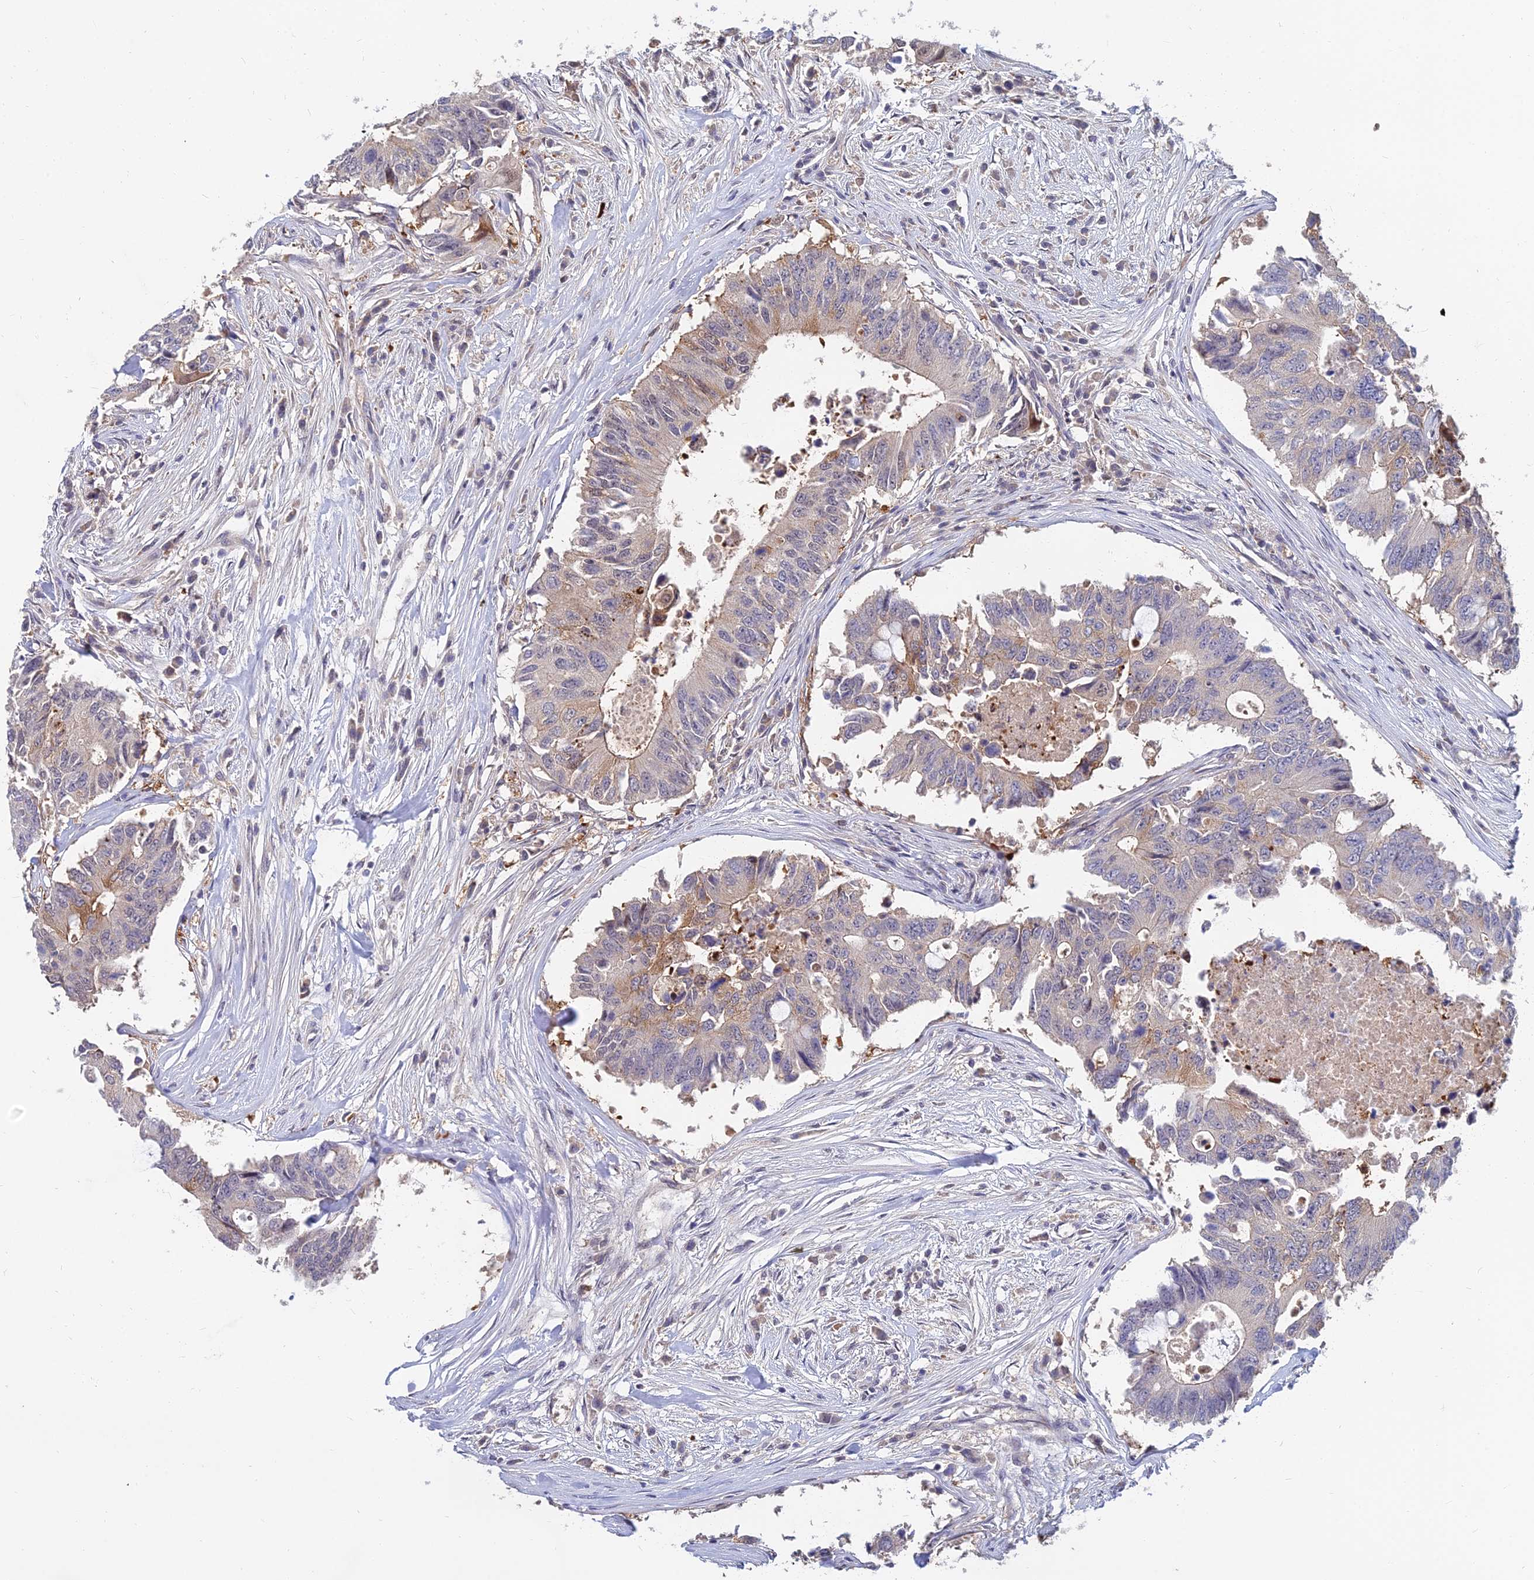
{"staining": {"intensity": "moderate", "quantity": "<25%", "location": "cytoplasmic/membranous"}, "tissue": "colorectal cancer", "cell_type": "Tumor cells", "image_type": "cancer", "snomed": [{"axis": "morphology", "description": "Adenocarcinoma, NOS"}, {"axis": "topography", "description": "Colon"}], "caption": "A histopathology image of colorectal cancer (adenocarcinoma) stained for a protein reveals moderate cytoplasmic/membranous brown staining in tumor cells.", "gene": "B3GALT4", "patient": {"sex": "male", "age": 71}}